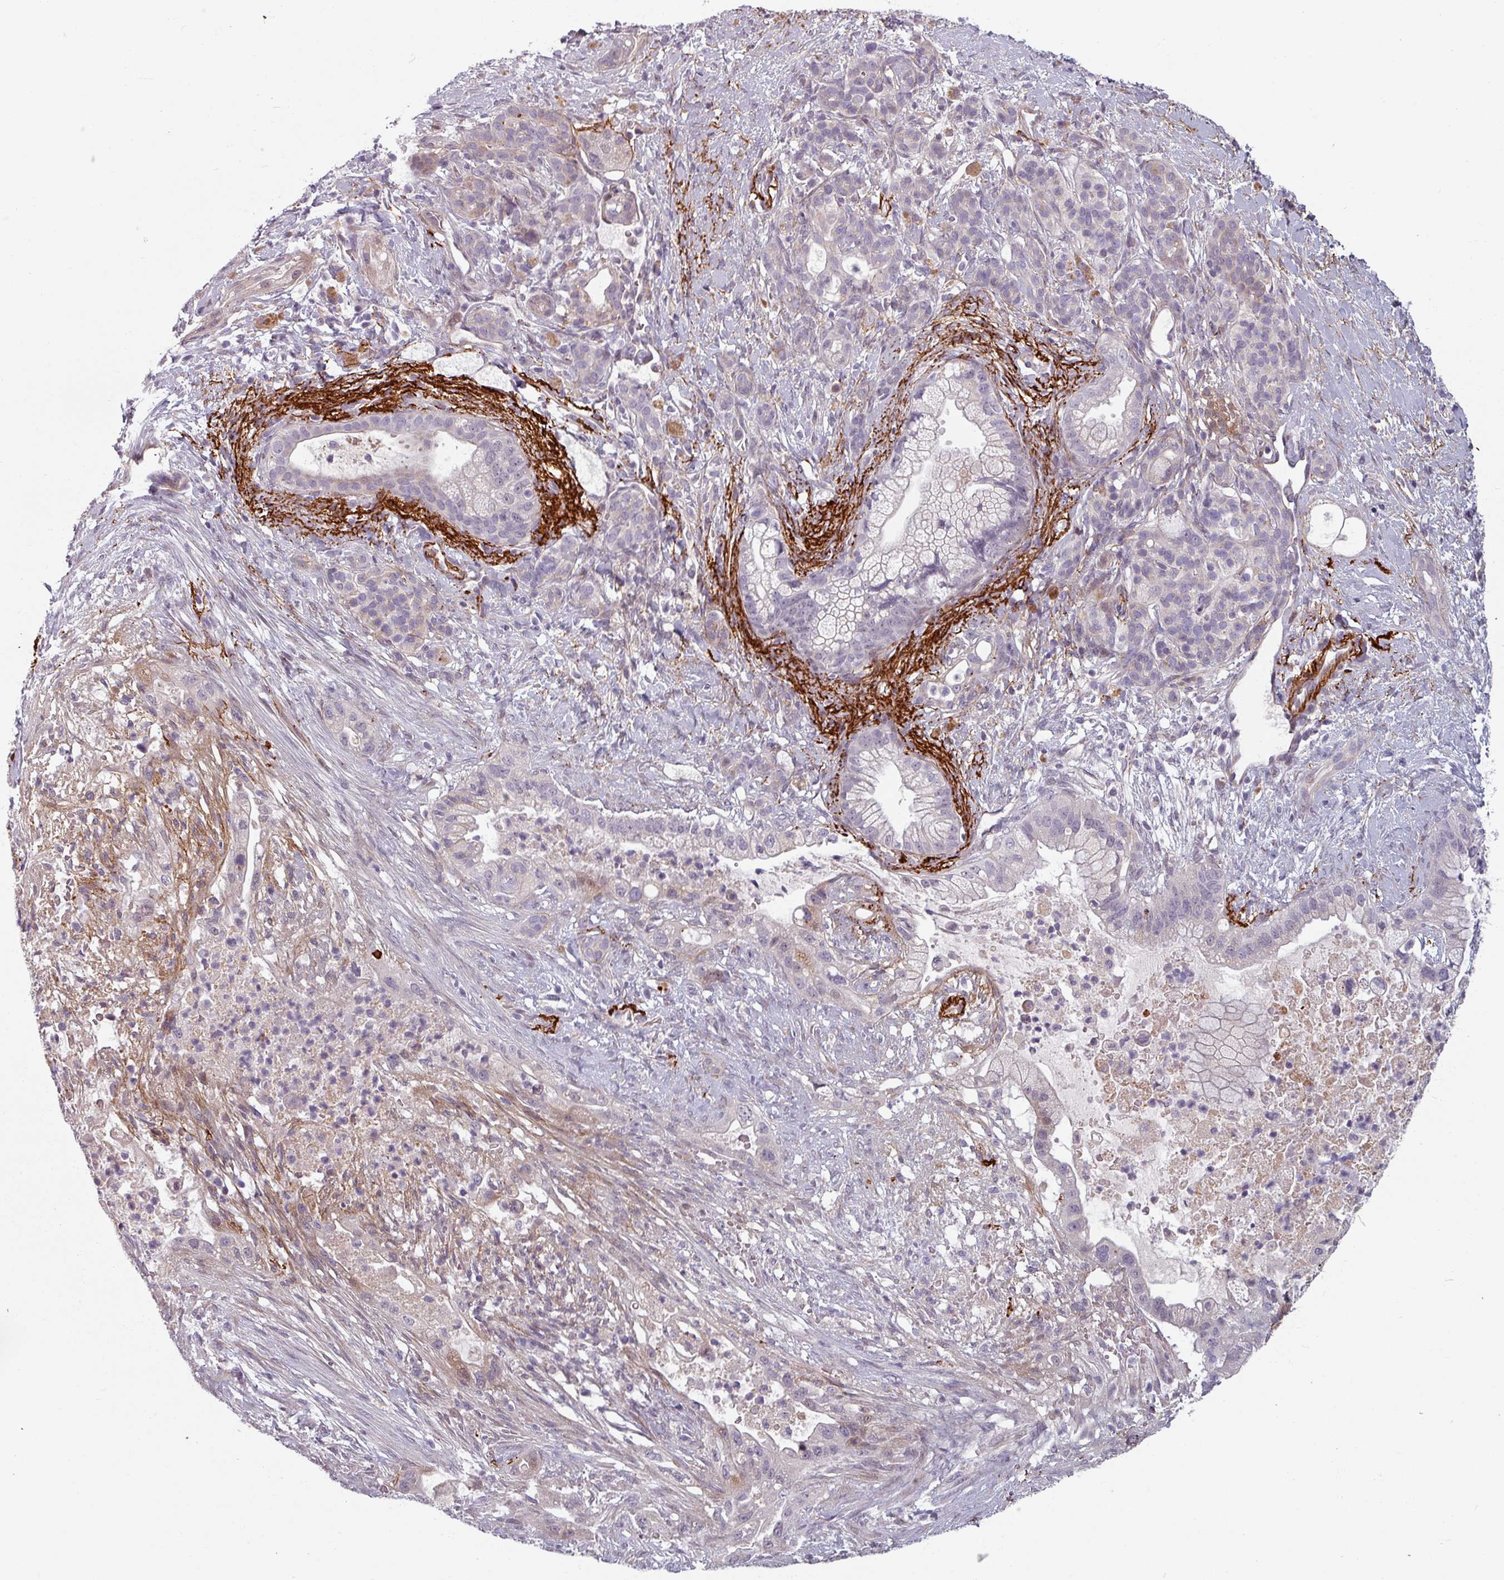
{"staining": {"intensity": "negative", "quantity": "none", "location": "none"}, "tissue": "pancreatic cancer", "cell_type": "Tumor cells", "image_type": "cancer", "snomed": [{"axis": "morphology", "description": "Adenocarcinoma, NOS"}, {"axis": "topography", "description": "Pancreas"}], "caption": "Immunohistochemical staining of human pancreatic cancer shows no significant expression in tumor cells. (Brightfield microscopy of DAB immunohistochemistry at high magnification).", "gene": "CYB5RL", "patient": {"sex": "male", "age": 44}}